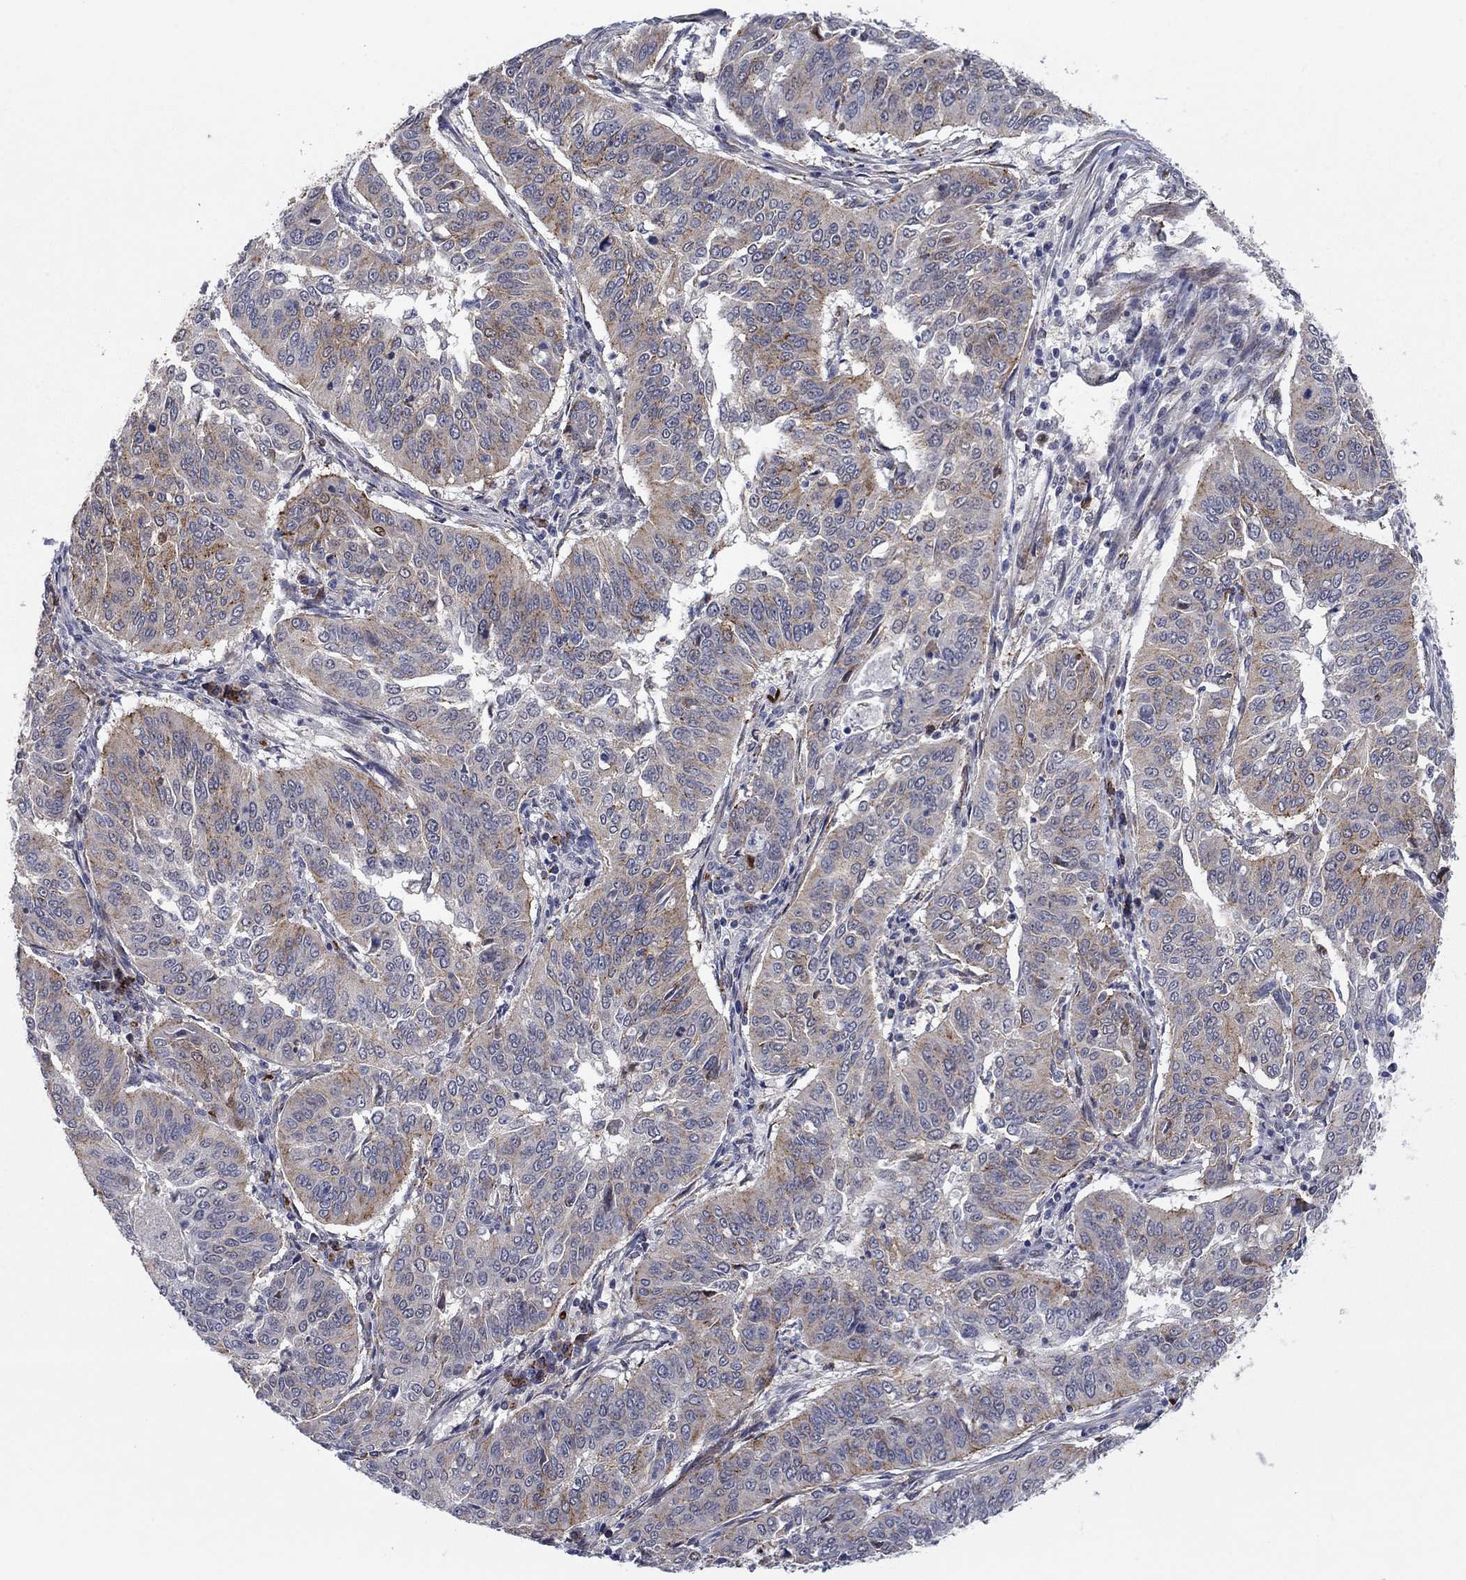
{"staining": {"intensity": "strong", "quantity": "<25%", "location": "cytoplasmic/membranous"}, "tissue": "cervical cancer", "cell_type": "Tumor cells", "image_type": "cancer", "snomed": [{"axis": "morphology", "description": "Normal tissue, NOS"}, {"axis": "morphology", "description": "Squamous cell carcinoma, NOS"}, {"axis": "topography", "description": "Cervix"}], "caption": "This photomicrograph shows cervical cancer stained with immunohistochemistry to label a protein in brown. The cytoplasmic/membranous of tumor cells show strong positivity for the protein. Nuclei are counter-stained blue.", "gene": "SDC1", "patient": {"sex": "female", "age": 39}}